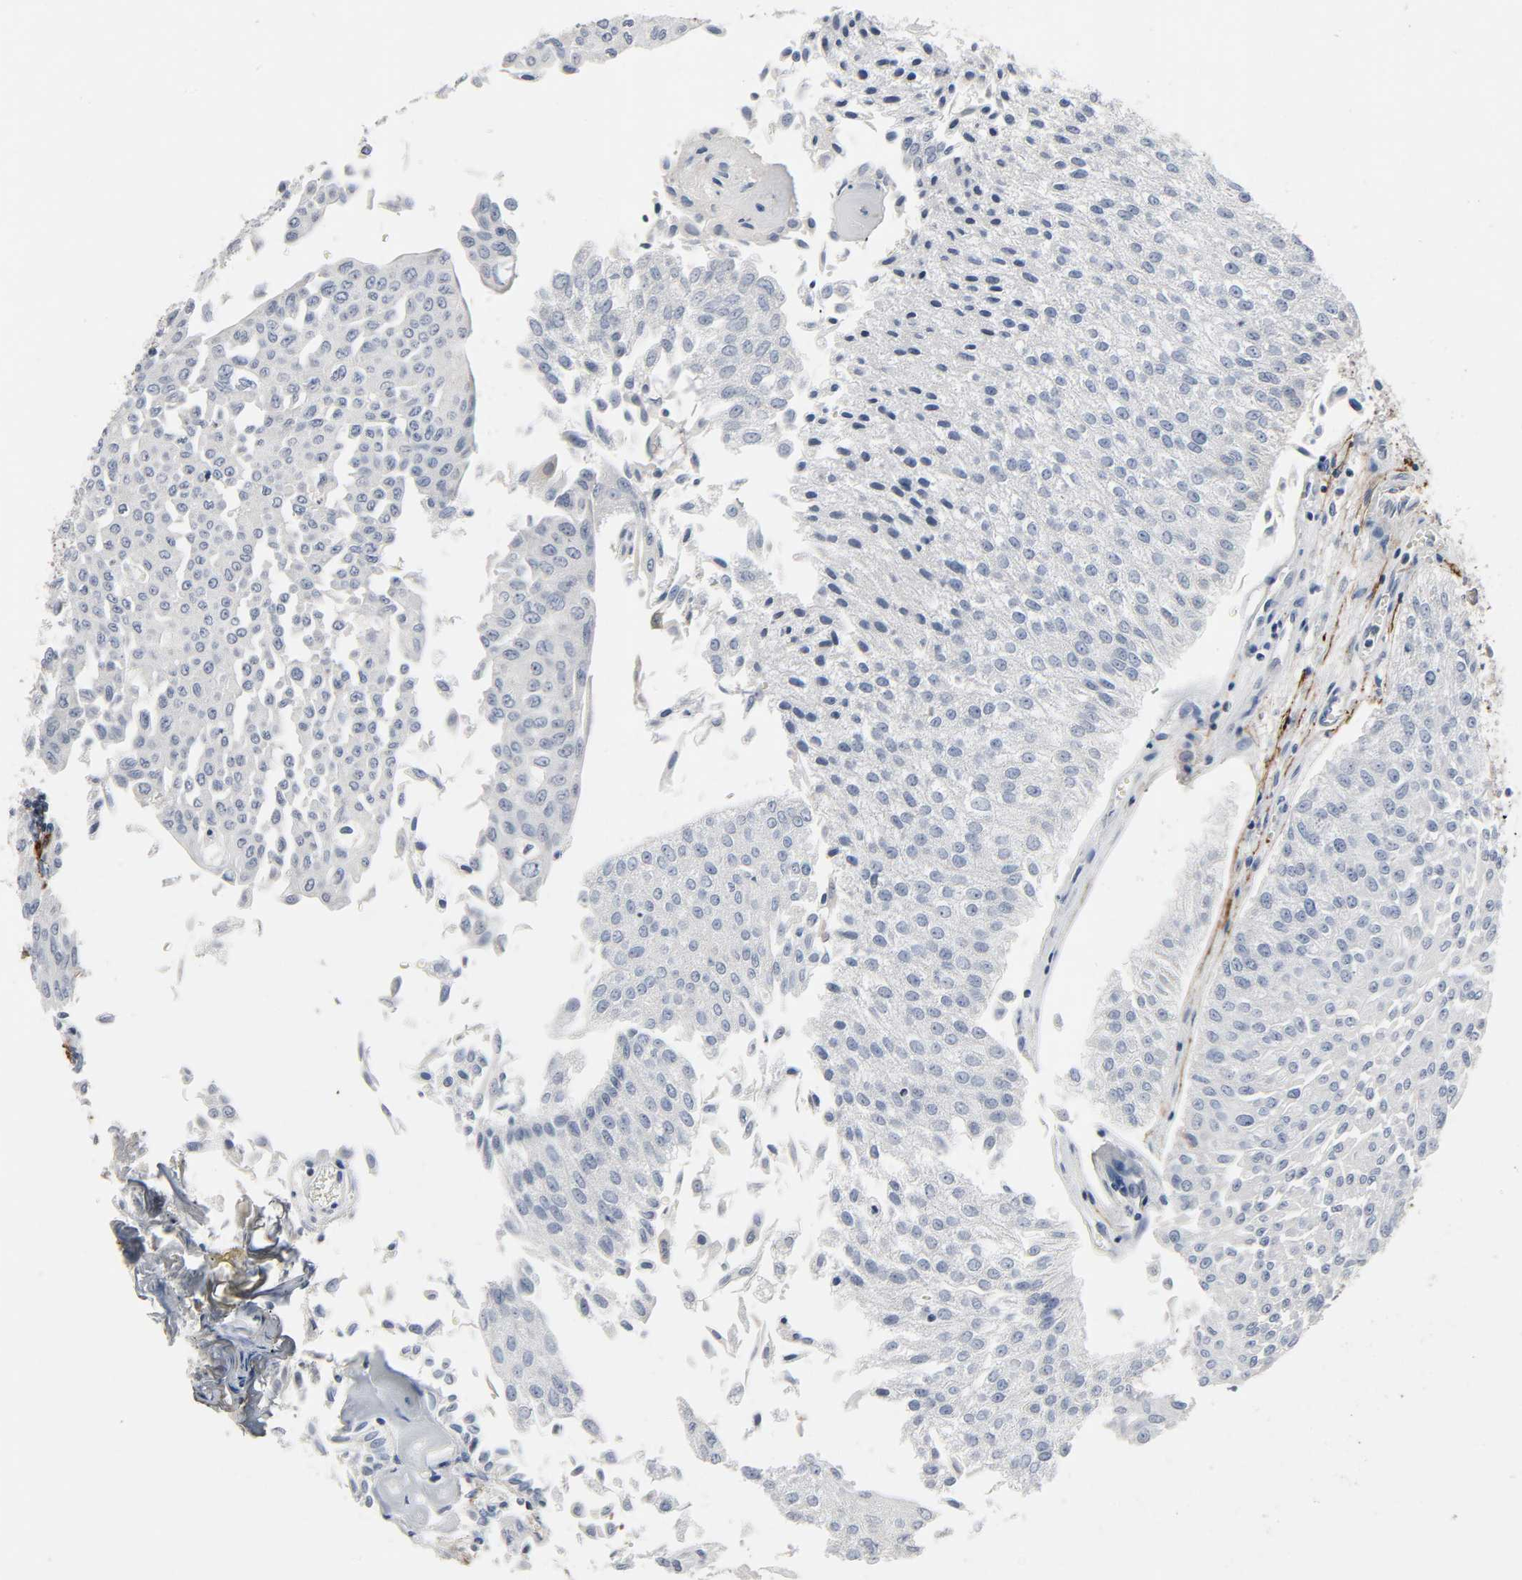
{"staining": {"intensity": "negative", "quantity": "none", "location": "none"}, "tissue": "urothelial cancer", "cell_type": "Tumor cells", "image_type": "cancer", "snomed": [{"axis": "morphology", "description": "Urothelial carcinoma, Low grade"}, {"axis": "topography", "description": "Urinary bladder"}], "caption": "Protein analysis of urothelial carcinoma (low-grade) shows no significant expression in tumor cells. (DAB (3,3'-diaminobenzidine) immunohistochemistry (IHC) with hematoxylin counter stain).", "gene": "FBLN5", "patient": {"sex": "male", "age": 86}}